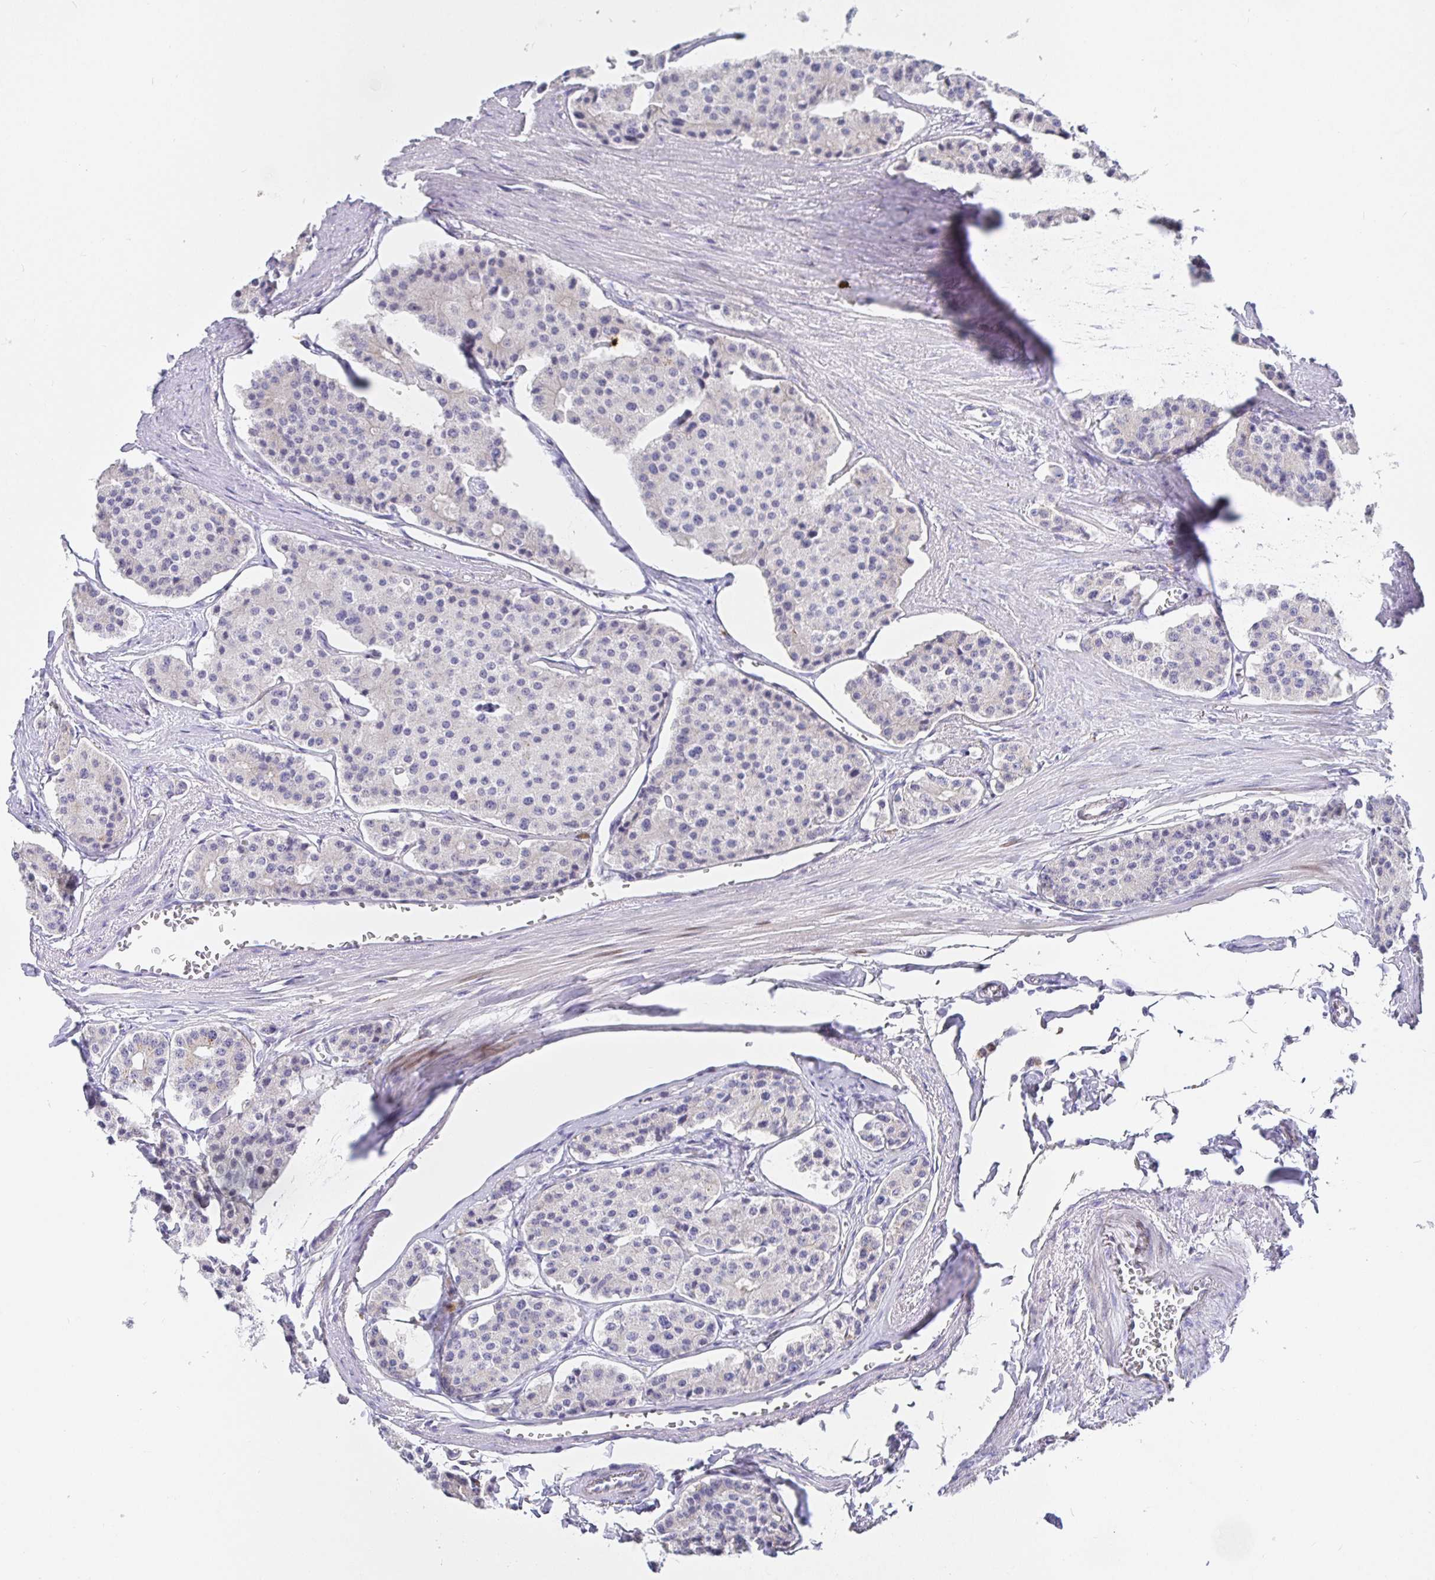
{"staining": {"intensity": "negative", "quantity": "none", "location": "none"}, "tissue": "carcinoid", "cell_type": "Tumor cells", "image_type": "cancer", "snomed": [{"axis": "morphology", "description": "Carcinoid, malignant, NOS"}, {"axis": "topography", "description": "Small intestine"}], "caption": "DAB (3,3'-diaminobenzidine) immunohistochemical staining of human carcinoid shows no significant expression in tumor cells.", "gene": "KBTBD13", "patient": {"sex": "female", "age": 65}}